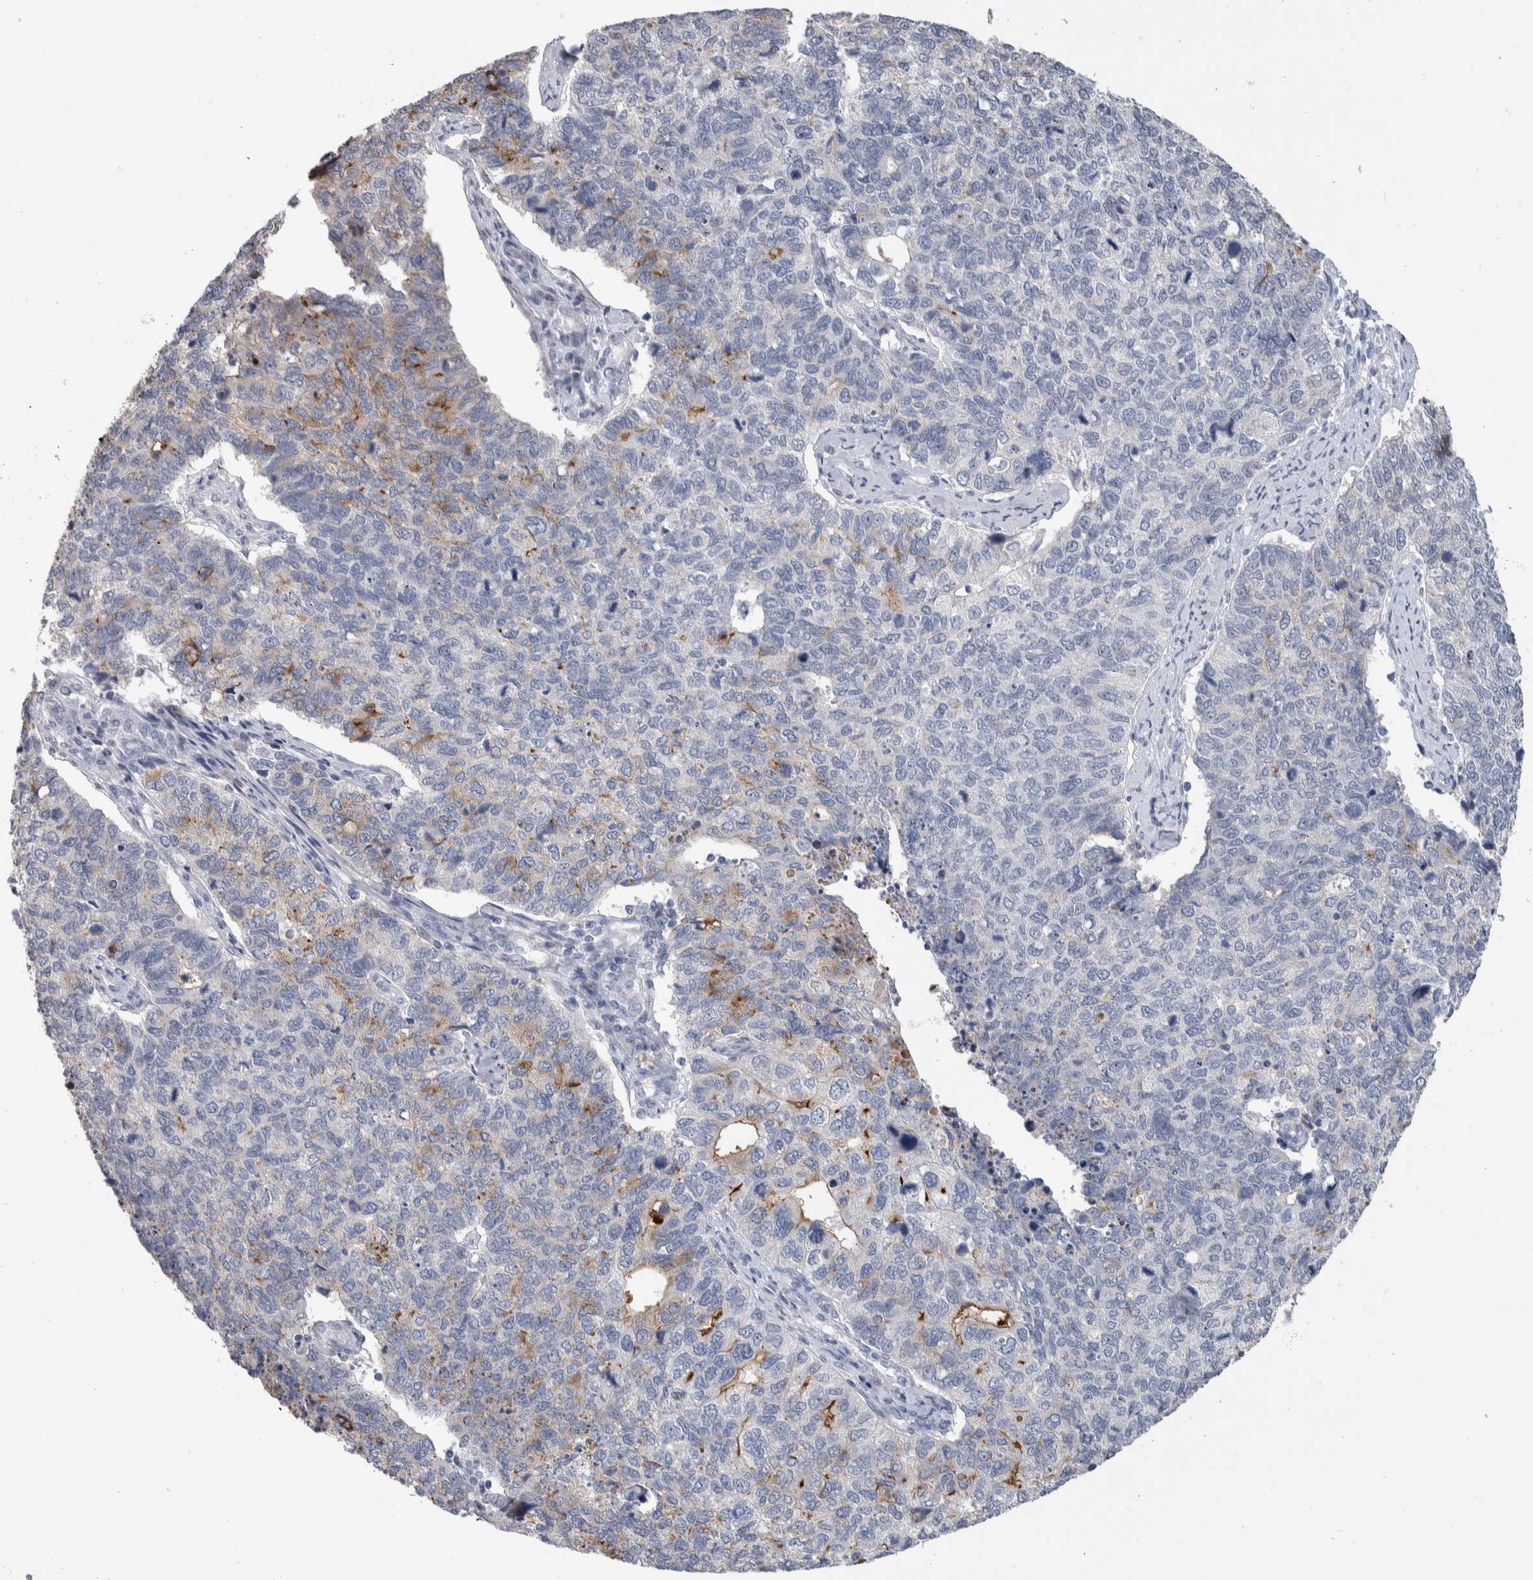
{"staining": {"intensity": "moderate", "quantity": "<25%", "location": "cytoplasmic/membranous"}, "tissue": "cervical cancer", "cell_type": "Tumor cells", "image_type": "cancer", "snomed": [{"axis": "morphology", "description": "Squamous cell carcinoma, NOS"}, {"axis": "topography", "description": "Cervix"}], "caption": "Cervical squamous cell carcinoma stained for a protein reveals moderate cytoplasmic/membranous positivity in tumor cells.", "gene": "TMEM102", "patient": {"sex": "female", "age": 63}}